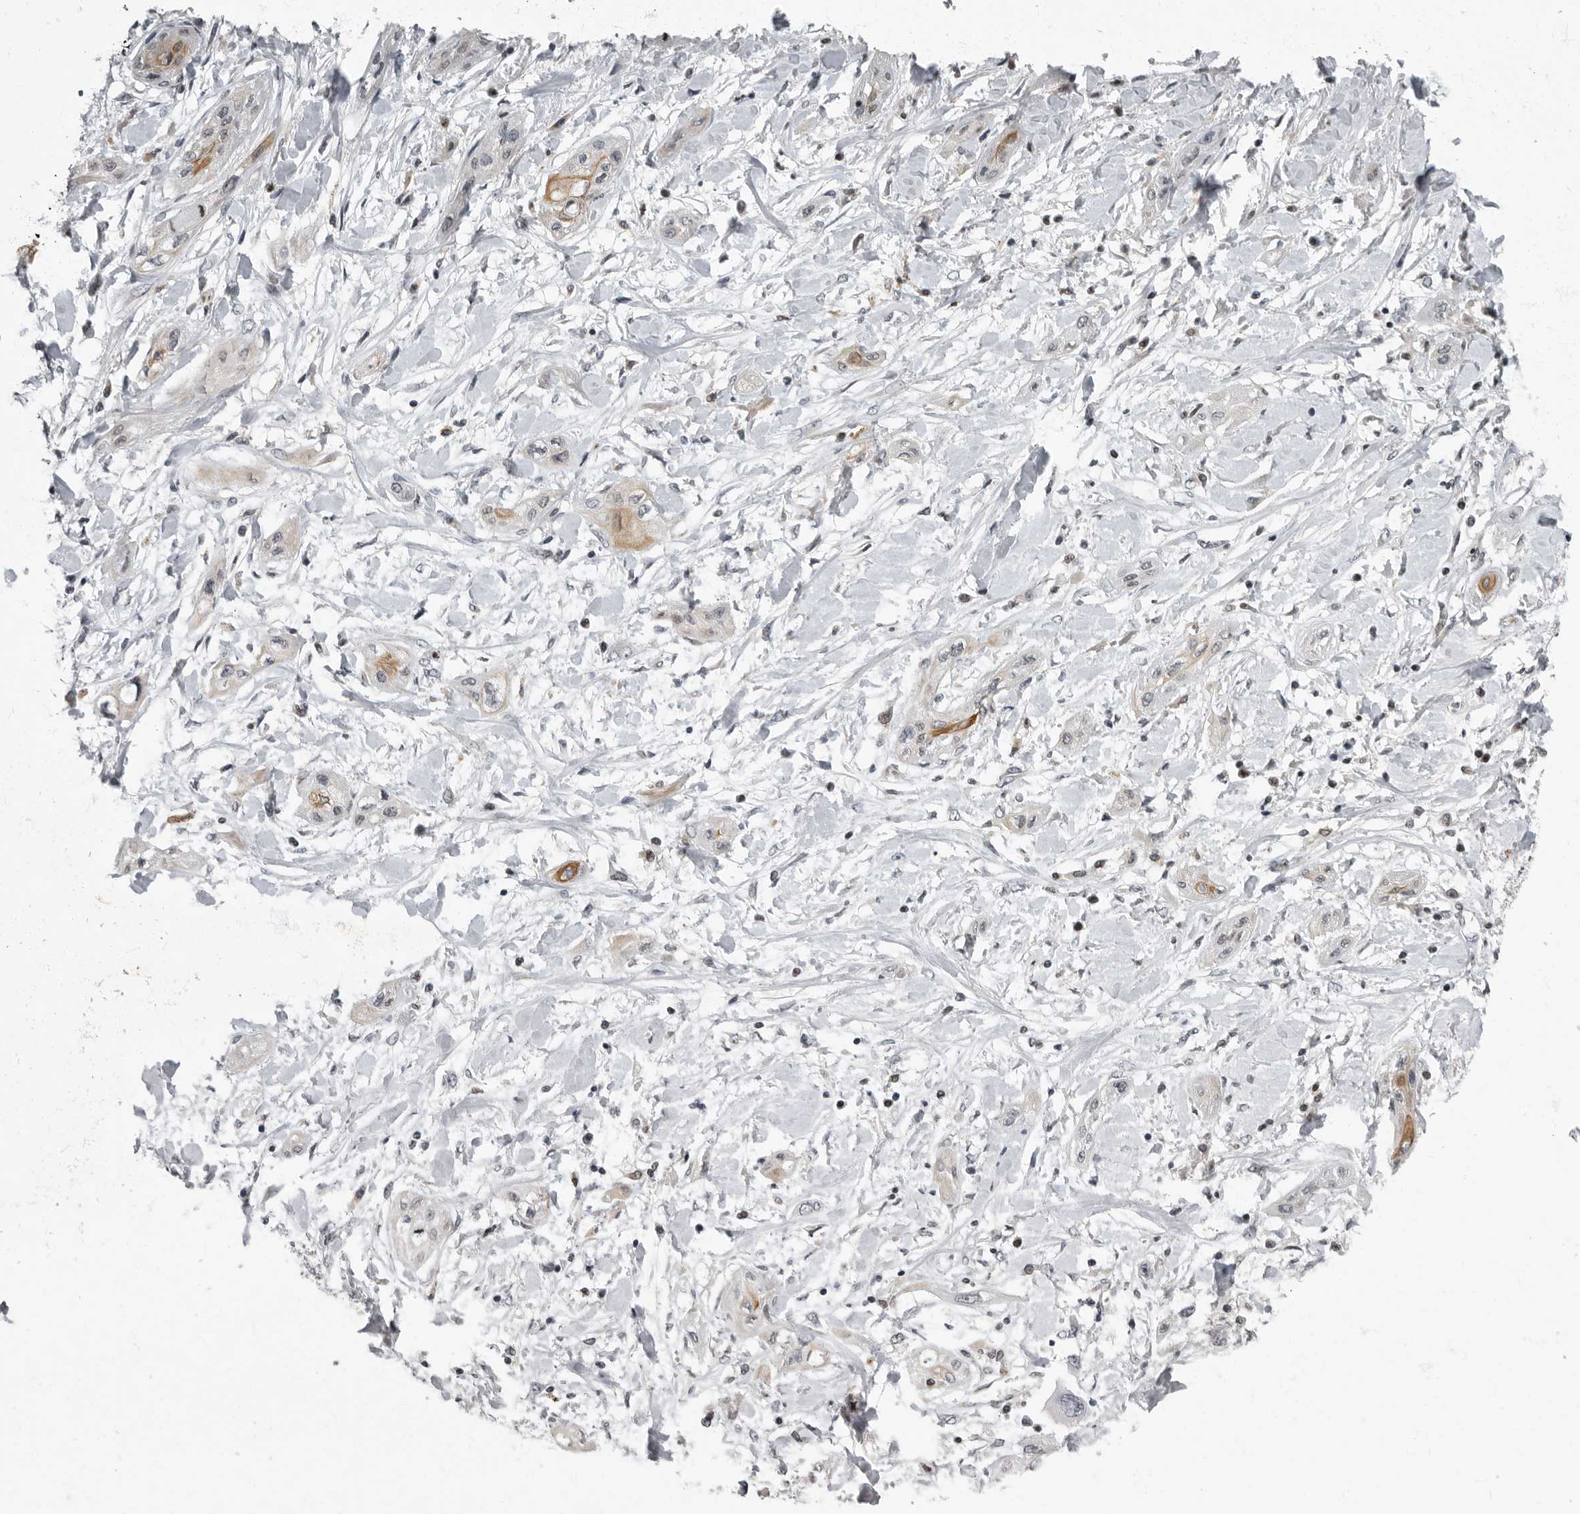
{"staining": {"intensity": "moderate", "quantity": "<25%", "location": "cytoplasmic/membranous"}, "tissue": "lung cancer", "cell_type": "Tumor cells", "image_type": "cancer", "snomed": [{"axis": "morphology", "description": "Squamous cell carcinoma, NOS"}, {"axis": "topography", "description": "Lung"}], "caption": "Tumor cells display low levels of moderate cytoplasmic/membranous expression in approximately <25% of cells in squamous cell carcinoma (lung). The protein is shown in brown color, while the nuclei are stained blue.", "gene": "EVI5", "patient": {"sex": "female", "age": 47}}